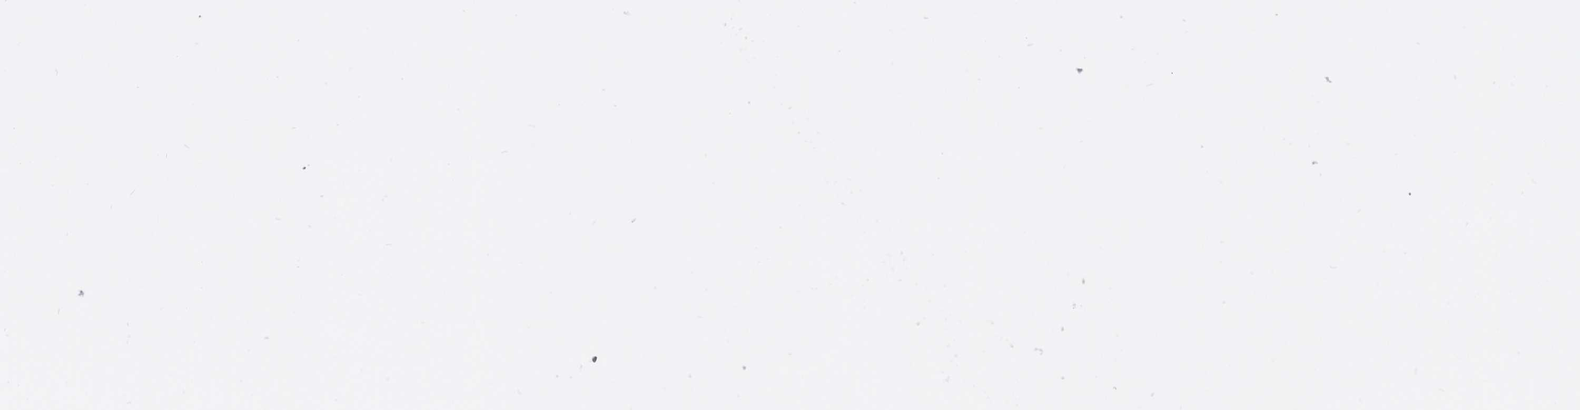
{"staining": {"intensity": "moderate", "quantity": "<25%", "location": "cytoplasmic/membranous"}, "tissue": "skin", "cell_type": "Epidermal cells", "image_type": "normal", "snomed": [{"axis": "morphology", "description": "Normal tissue, NOS"}, {"axis": "topography", "description": "Vulva"}], "caption": "This is a photomicrograph of immunohistochemistry (IHC) staining of unremarkable skin, which shows moderate staining in the cytoplasmic/membranous of epidermal cells.", "gene": "BAIAP3", "patient": {"sex": "female", "age": 66}}